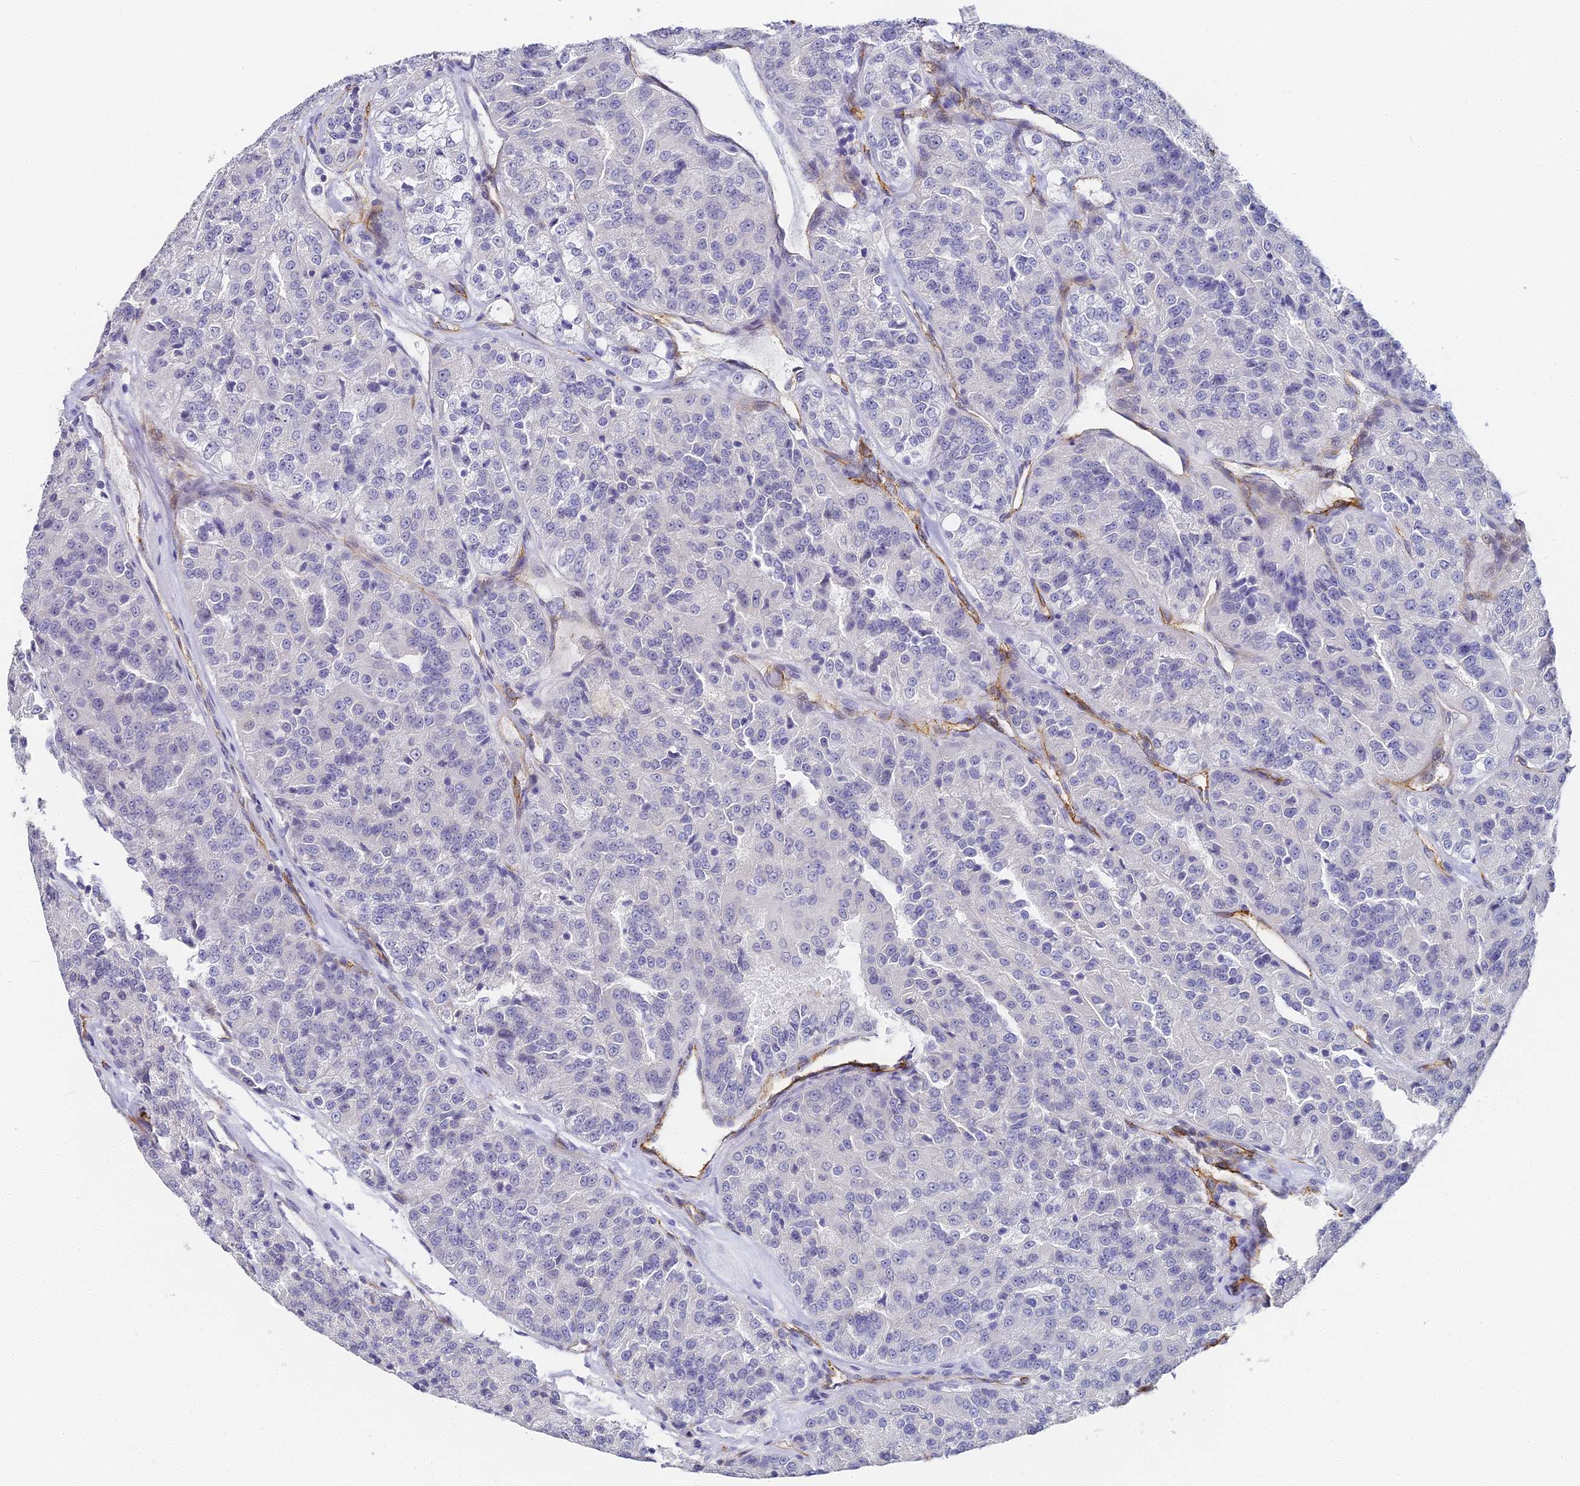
{"staining": {"intensity": "negative", "quantity": "none", "location": "none"}, "tissue": "renal cancer", "cell_type": "Tumor cells", "image_type": "cancer", "snomed": [{"axis": "morphology", "description": "Adenocarcinoma, NOS"}, {"axis": "topography", "description": "Kidney"}], "caption": "Renal cancer was stained to show a protein in brown. There is no significant staining in tumor cells.", "gene": "GJA1", "patient": {"sex": "female", "age": 63}}